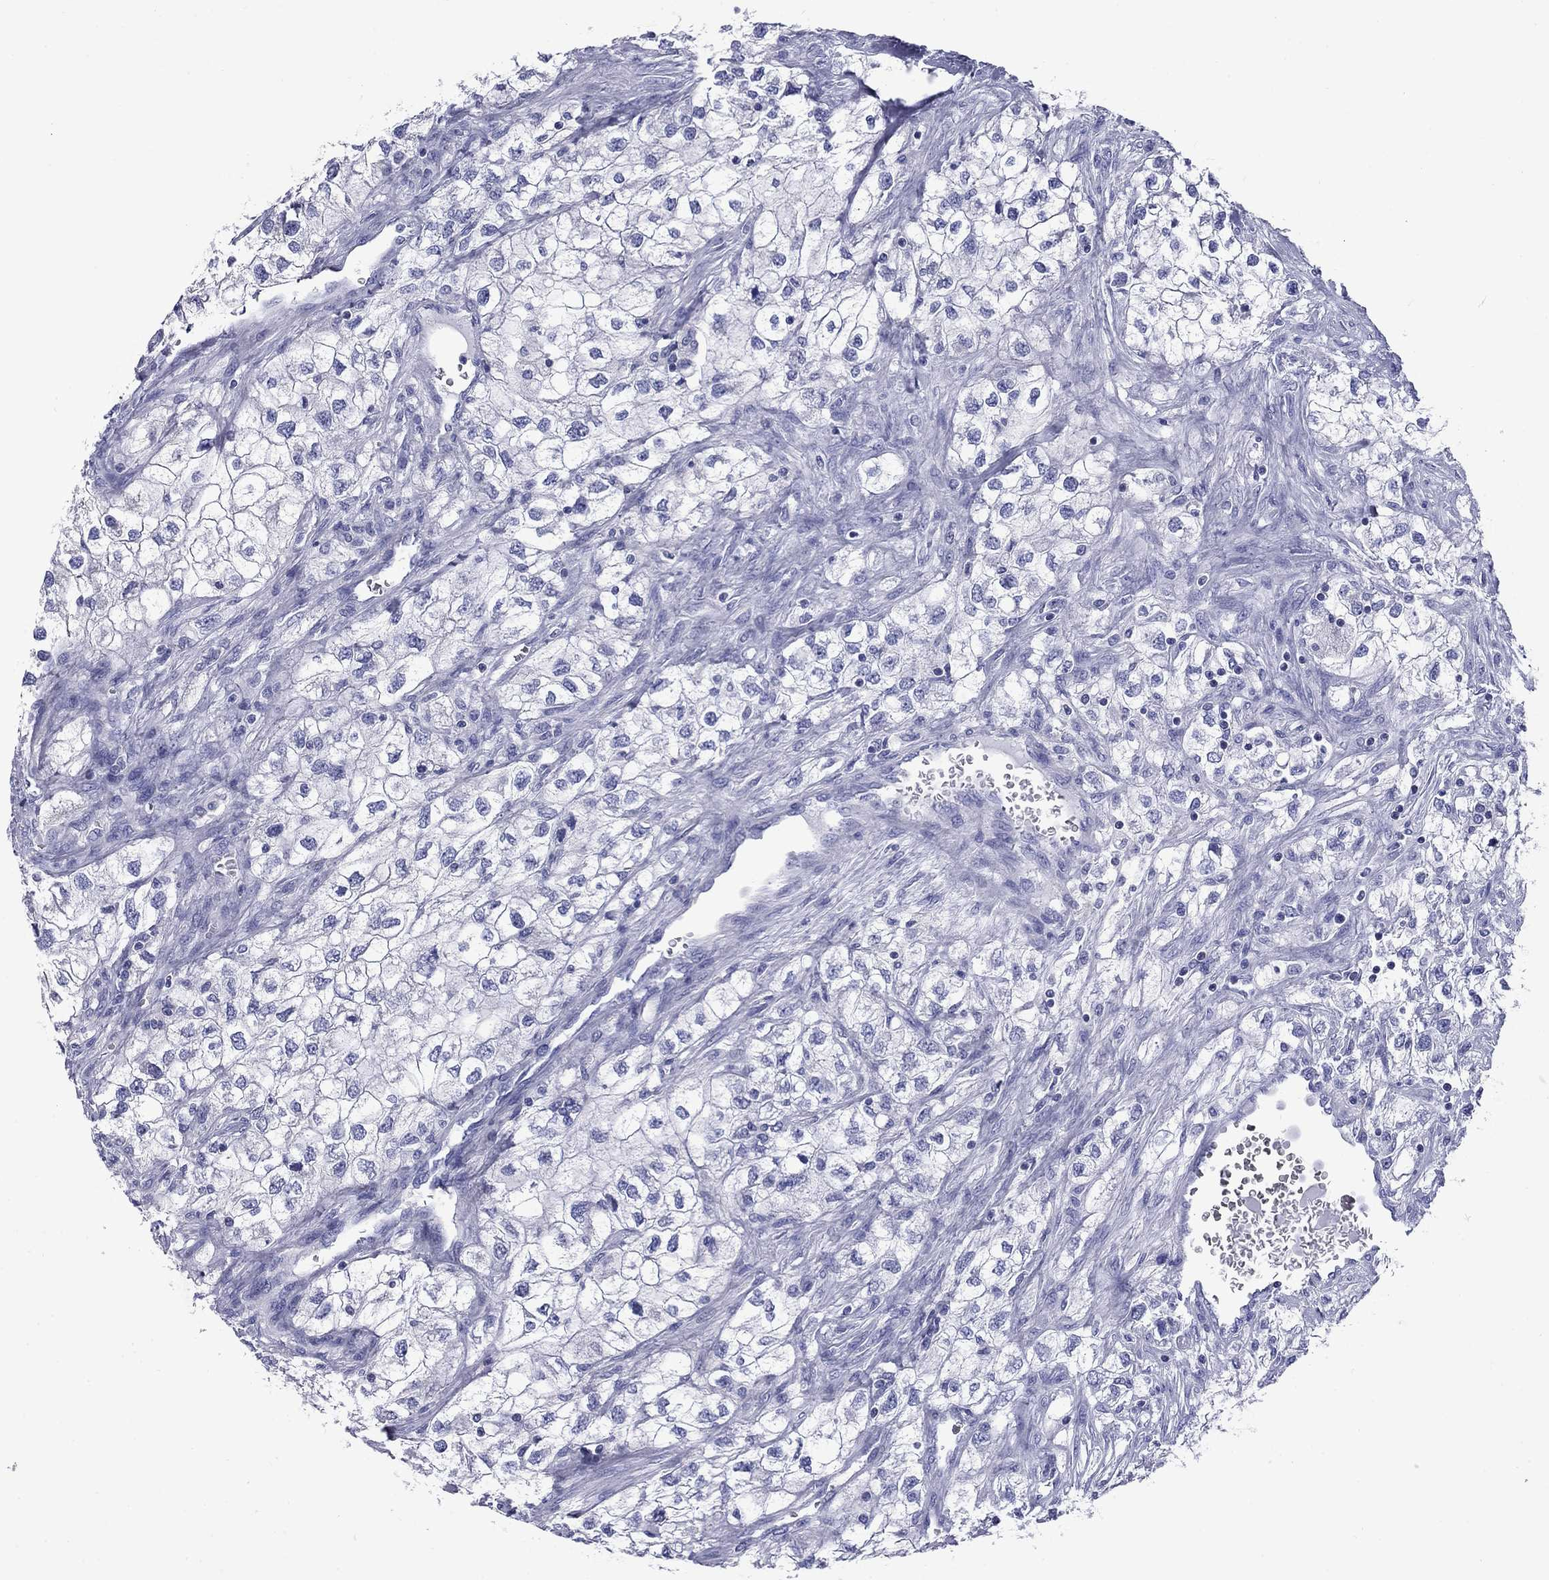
{"staining": {"intensity": "negative", "quantity": "none", "location": "none"}, "tissue": "renal cancer", "cell_type": "Tumor cells", "image_type": "cancer", "snomed": [{"axis": "morphology", "description": "Adenocarcinoma, NOS"}, {"axis": "topography", "description": "Kidney"}], "caption": "This is an immunohistochemistry (IHC) photomicrograph of renal cancer. There is no positivity in tumor cells.", "gene": "ACADSB", "patient": {"sex": "male", "age": 59}}